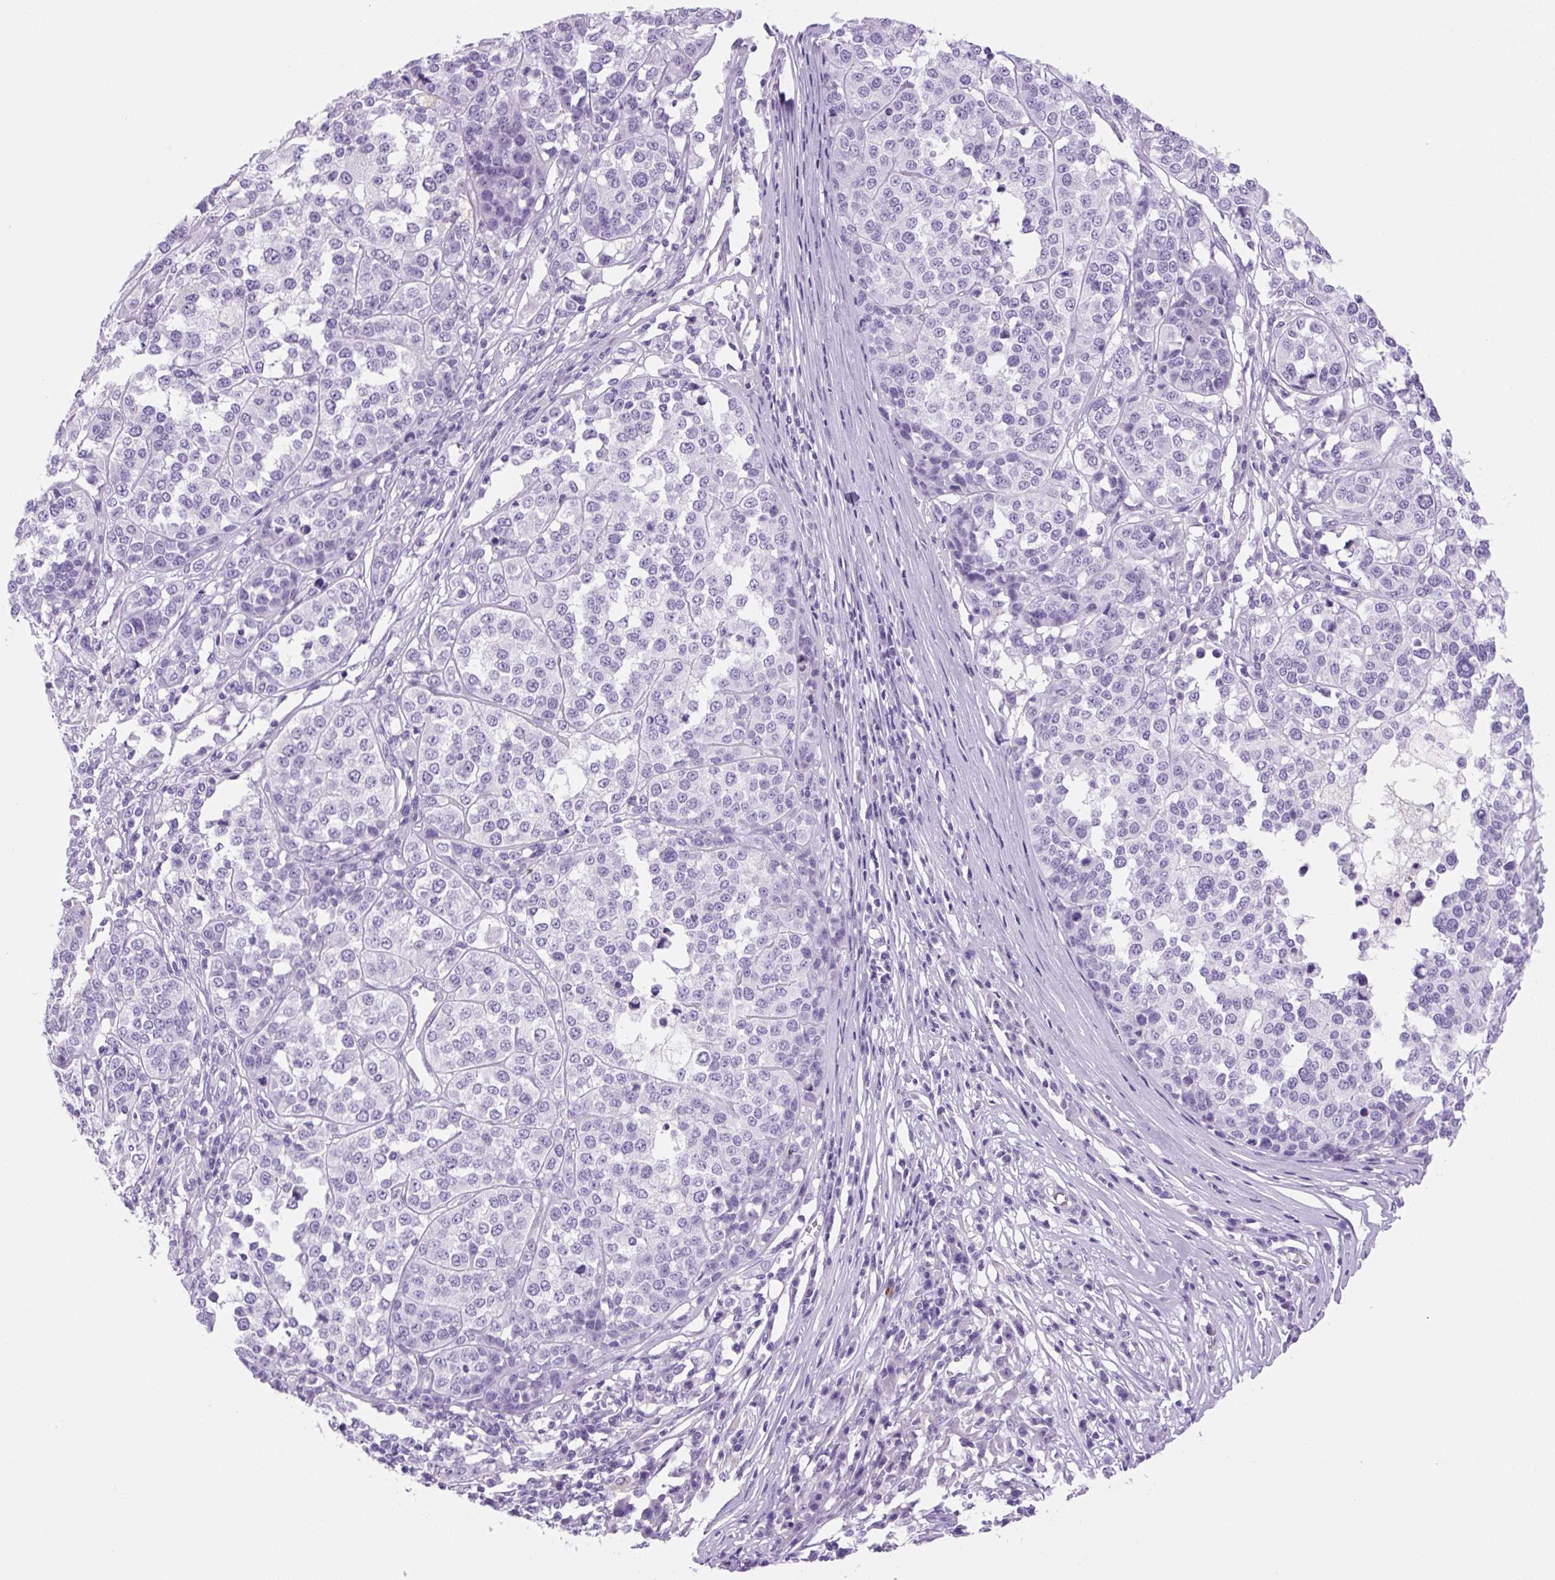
{"staining": {"intensity": "negative", "quantity": "none", "location": "none"}, "tissue": "melanoma", "cell_type": "Tumor cells", "image_type": "cancer", "snomed": [{"axis": "morphology", "description": "Malignant melanoma, Metastatic site"}, {"axis": "topography", "description": "Lymph node"}], "caption": "This is an immunohistochemistry photomicrograph of human malignant melanoma (metastatic site). There is no expression in tumor cells.", "gene": "PRRT1", "patient": {"sex": "male", "age": 44}}